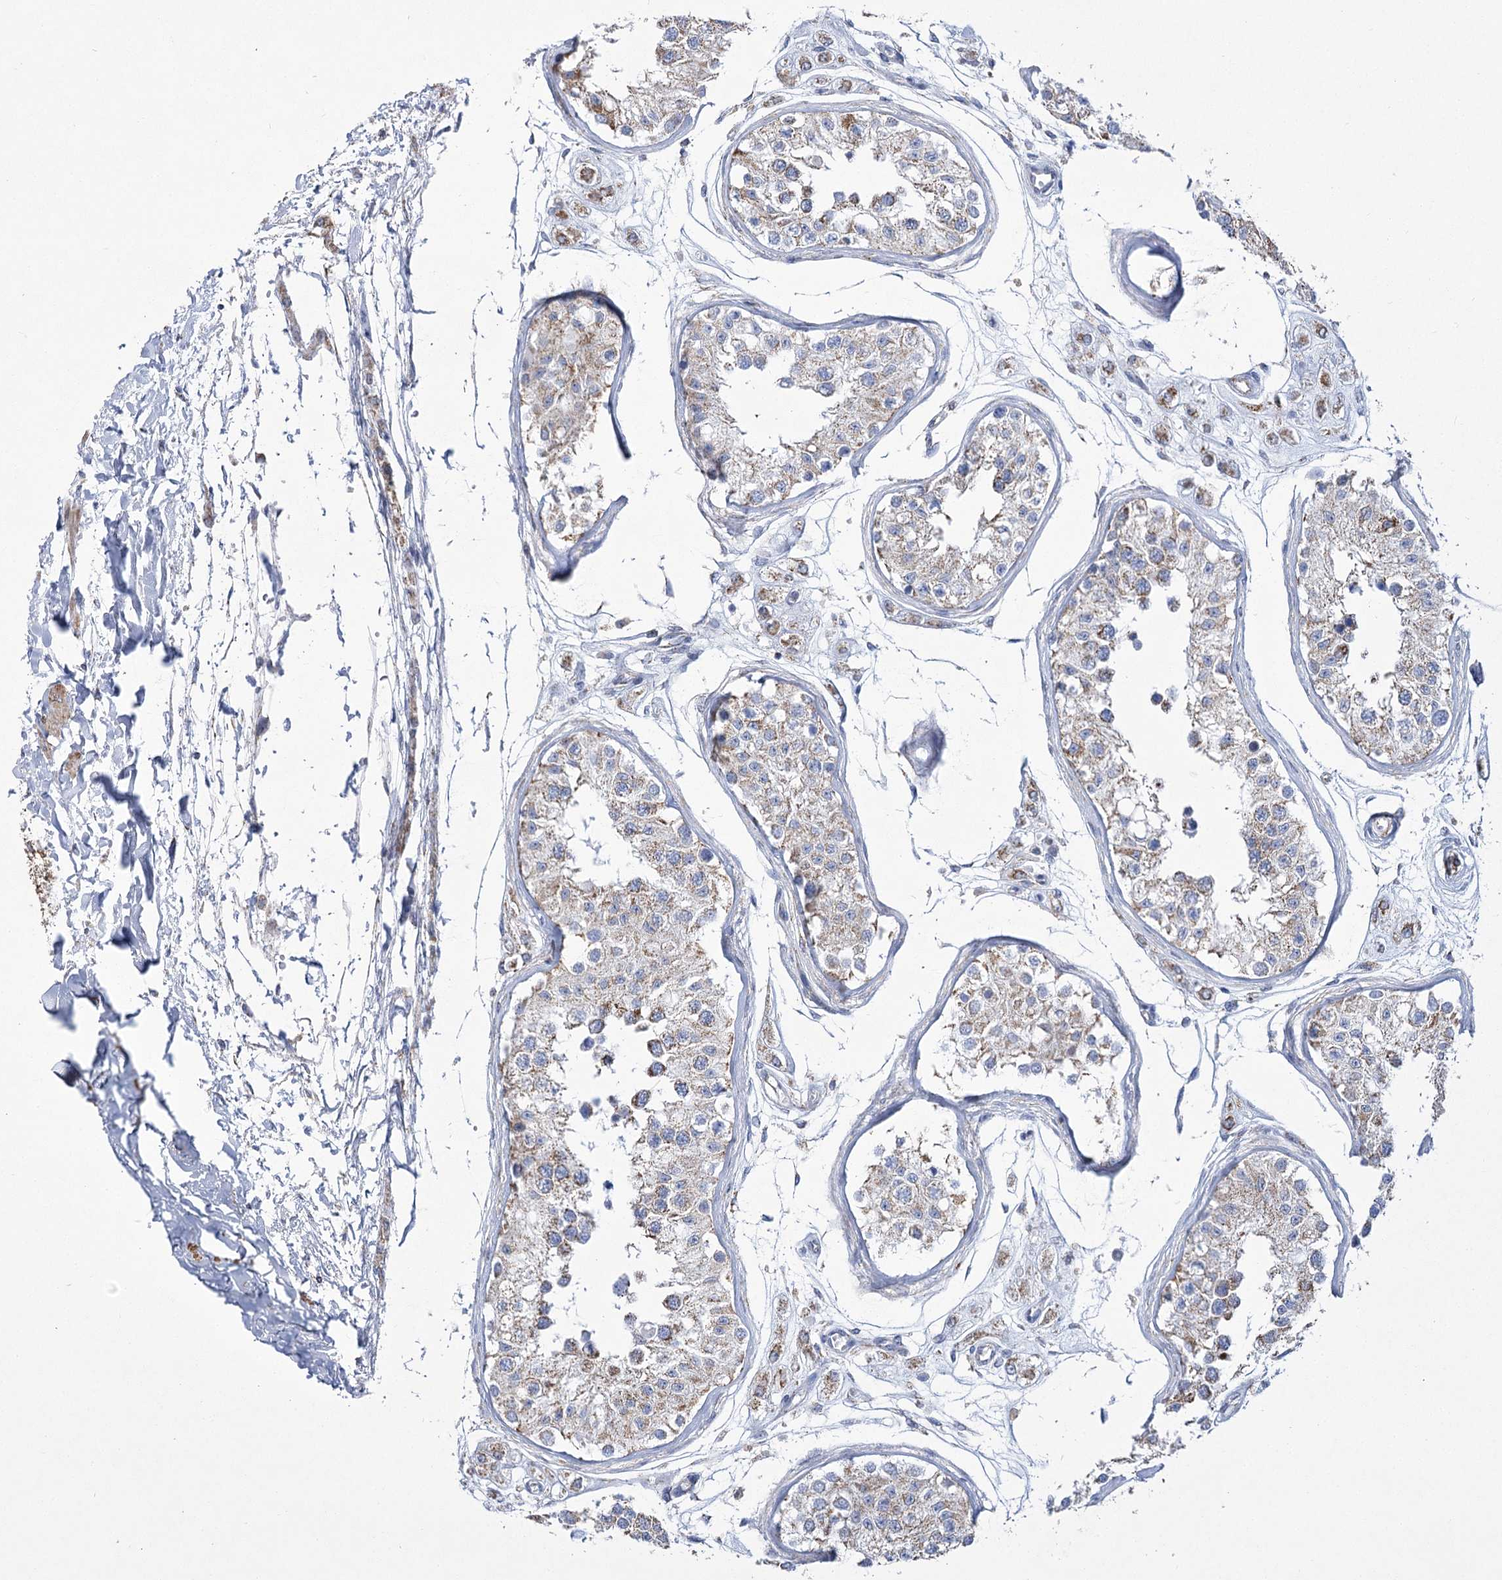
{"staining": {"intensity": "moderate", "quantity": ">75%", "location": "cytoplasmic/membranous"}, "tissue": "testis", "cell_type": "Cells in seminiferous ducts", "image_type": "normal", "snomed": [{"axis": "morphology", "description": "Normal tissue, NOS"}, {"axis": "morphology", "description": "Adenocarcinoma, metastatic, NOS"}, {"axis": "topography", "description": "Testis"}], "caption": "Human testis stained for a protein (brown) displays moderate cytoplasmic/membranous positive positivity in approximately >75% of cells in seminiferous ducts.", "gene": "PDHB", "patient": {"sex": "male", "age": 26}}